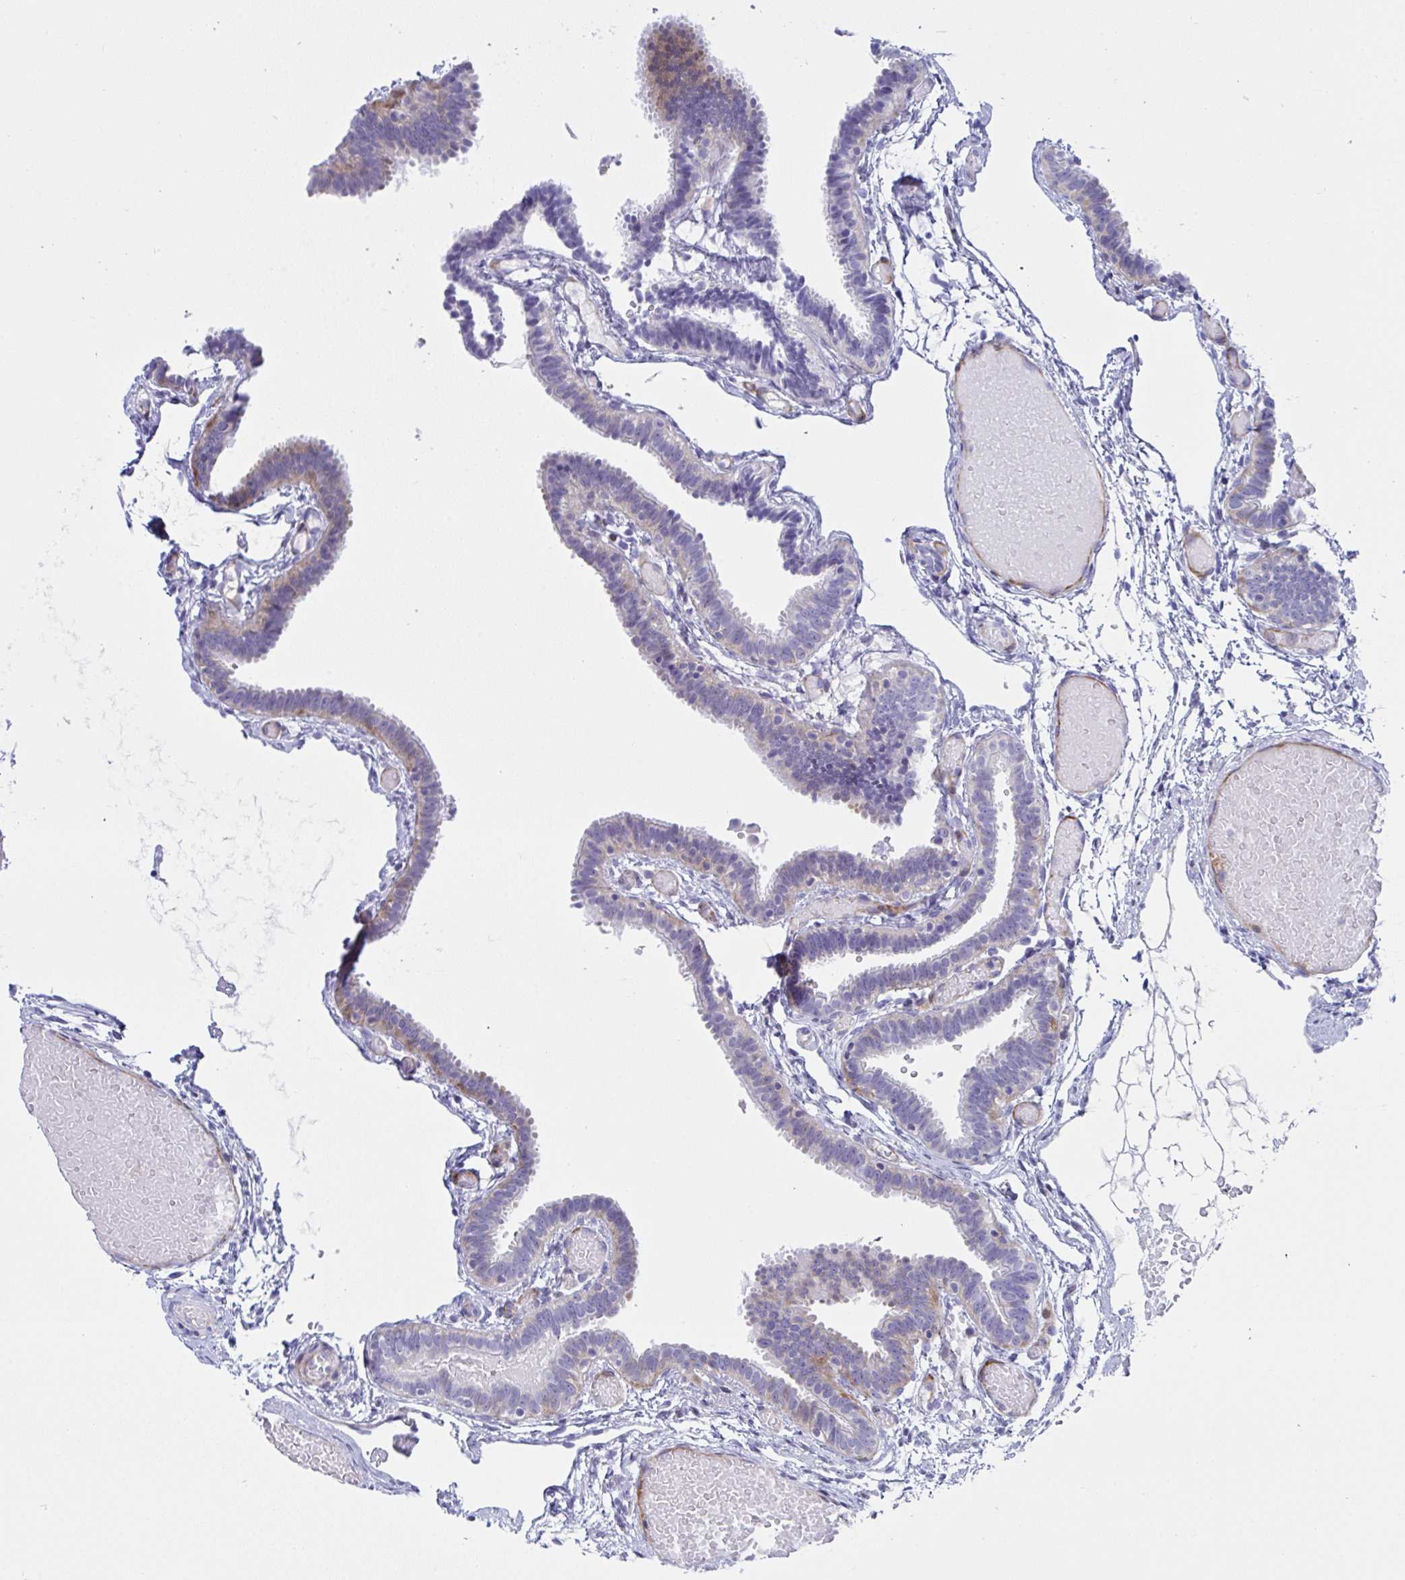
{"staining": {"intensity": "negative", "quantity": "none", "location": "none"}, "tissue": "fallopian tube", "cell_type": "Glandular cells", "image_type": "normal", "snomed": [{"axis": "morphology", "description": "Normal tissue, NOS"}, {"axis": "topography", "description": "Fallopian tube"}], "caption": "This image is of benign fallopian tube stained with immunohistochemistry to label a protein in brown with the nuclei are counter-stained blue. There is no staining in glandular cells.", "gene": "ZNF713", "patient": {"sex": "female", "age": 37}}